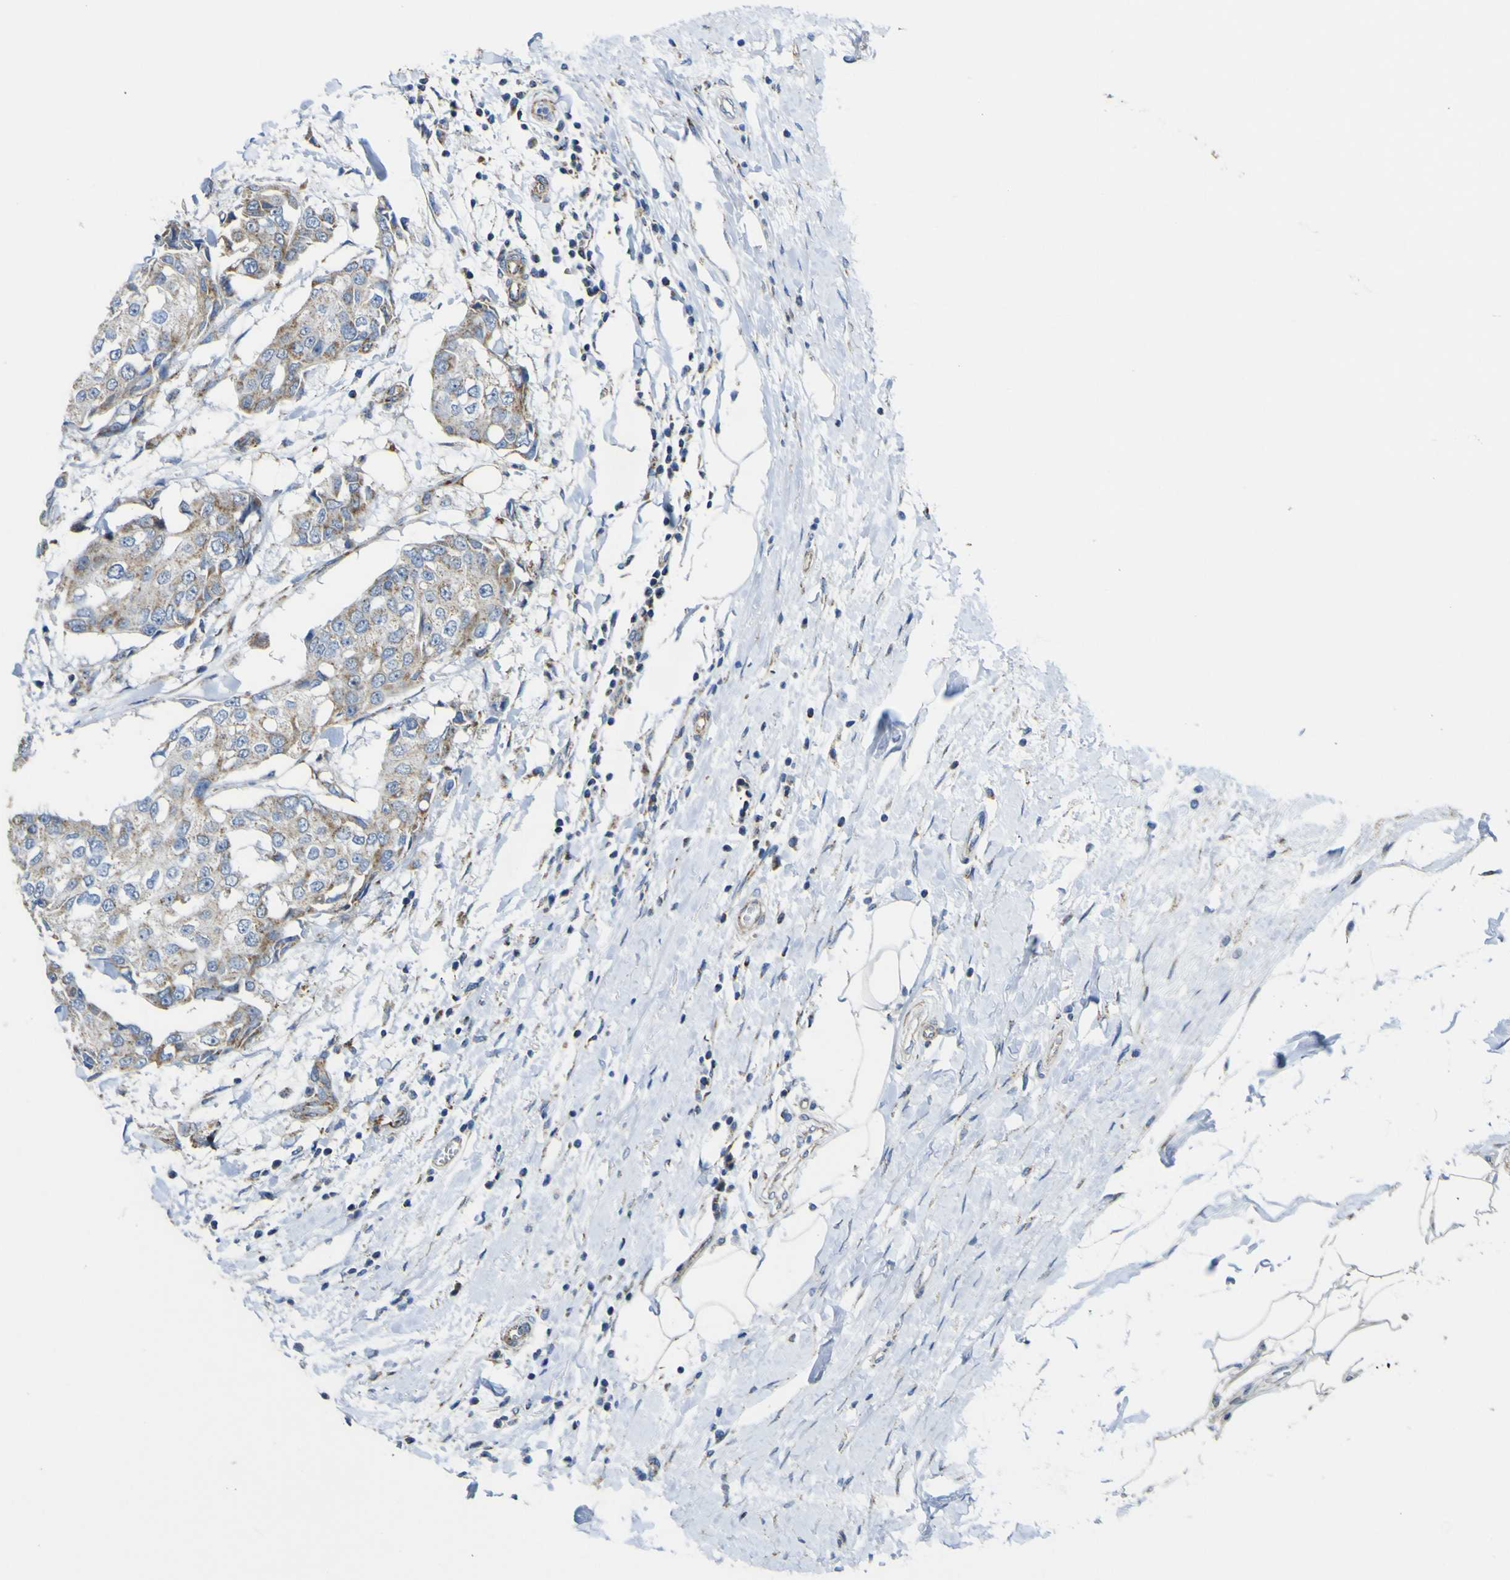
{"staining": {"intensity": "moderate", "quantity": "<25%", "location": "cytoplasmic/membranous"}, "tissue": "breast cancer", "cell_type": "Tumor cells", "image_type": "cancer", "snomed": [{"axis": "morphology", "description": "Duct carcinoma"}, {"axis": "topography", "description": "Breast"}], "caption": "Immunohistochemistry (DAB) staining of human invasive ductal carcinoma (breast) demonstrates moderate cytoplasmic/membranous protein expression in approximately <25% of tumor cells. (brown staining indicates protein expression, while blue staining denotes nuclei).", "gene": "ALDH18A1", "patient": {"sex": "female", "age": 27}}